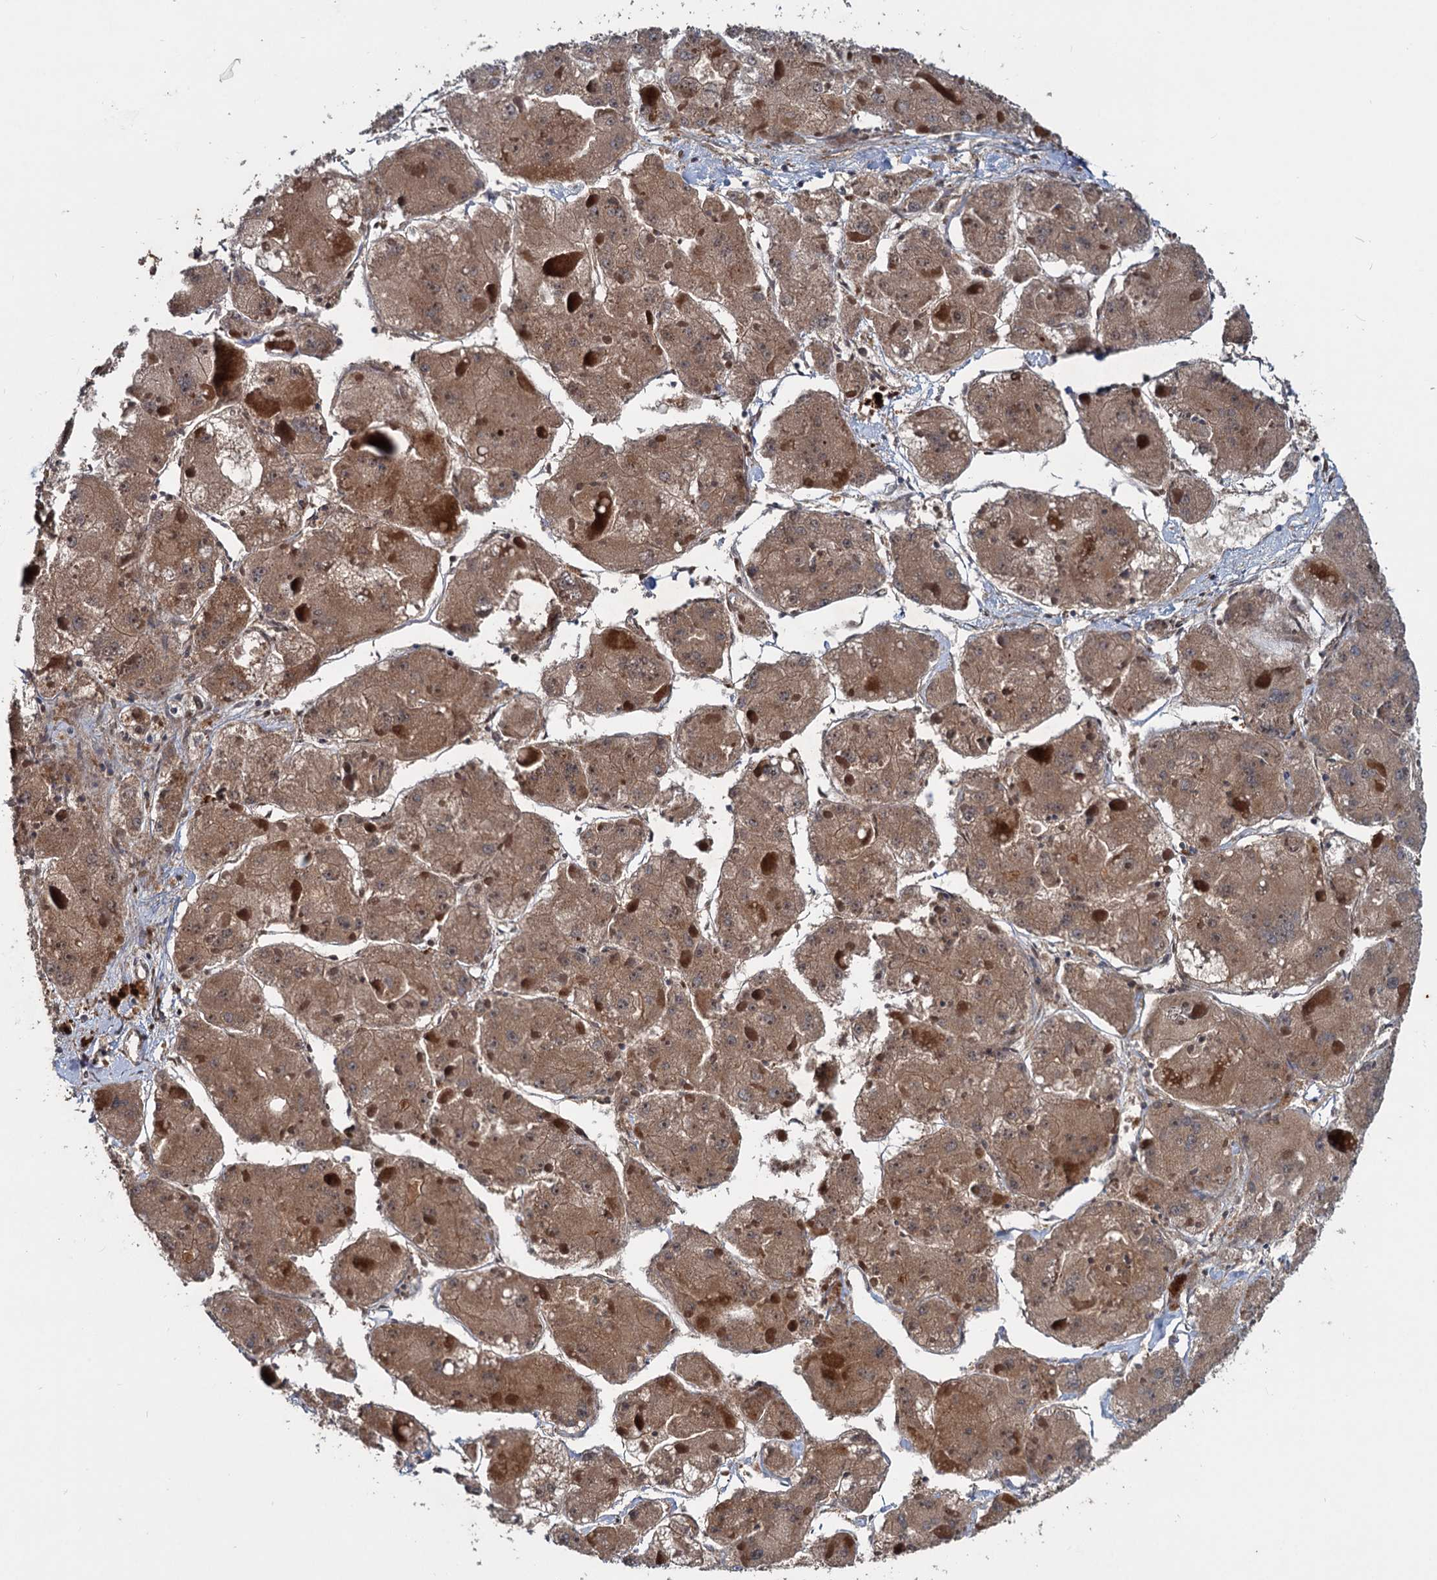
{"staining": {"intensity": "moderate", "quantity": ">75%", "location": "cytoplasmic/membranous"}, "tissue": "liver cancer", "cell_type": "Tumor cells", "image_type": "cancer", "snomed": [{"axis": "morphology", "description": "Carcinoma, Hepatocellular, NOS"}, {"axis": "topography", "description": "Liver"}], "caption": "Hepatocellular carcinoma (liver) stained for a protein exhibits moderate cytoplasmic/membranous positivity in tumor cells.", "gene": "CHRD", "patient": {"sex": "female", "age": 73}}